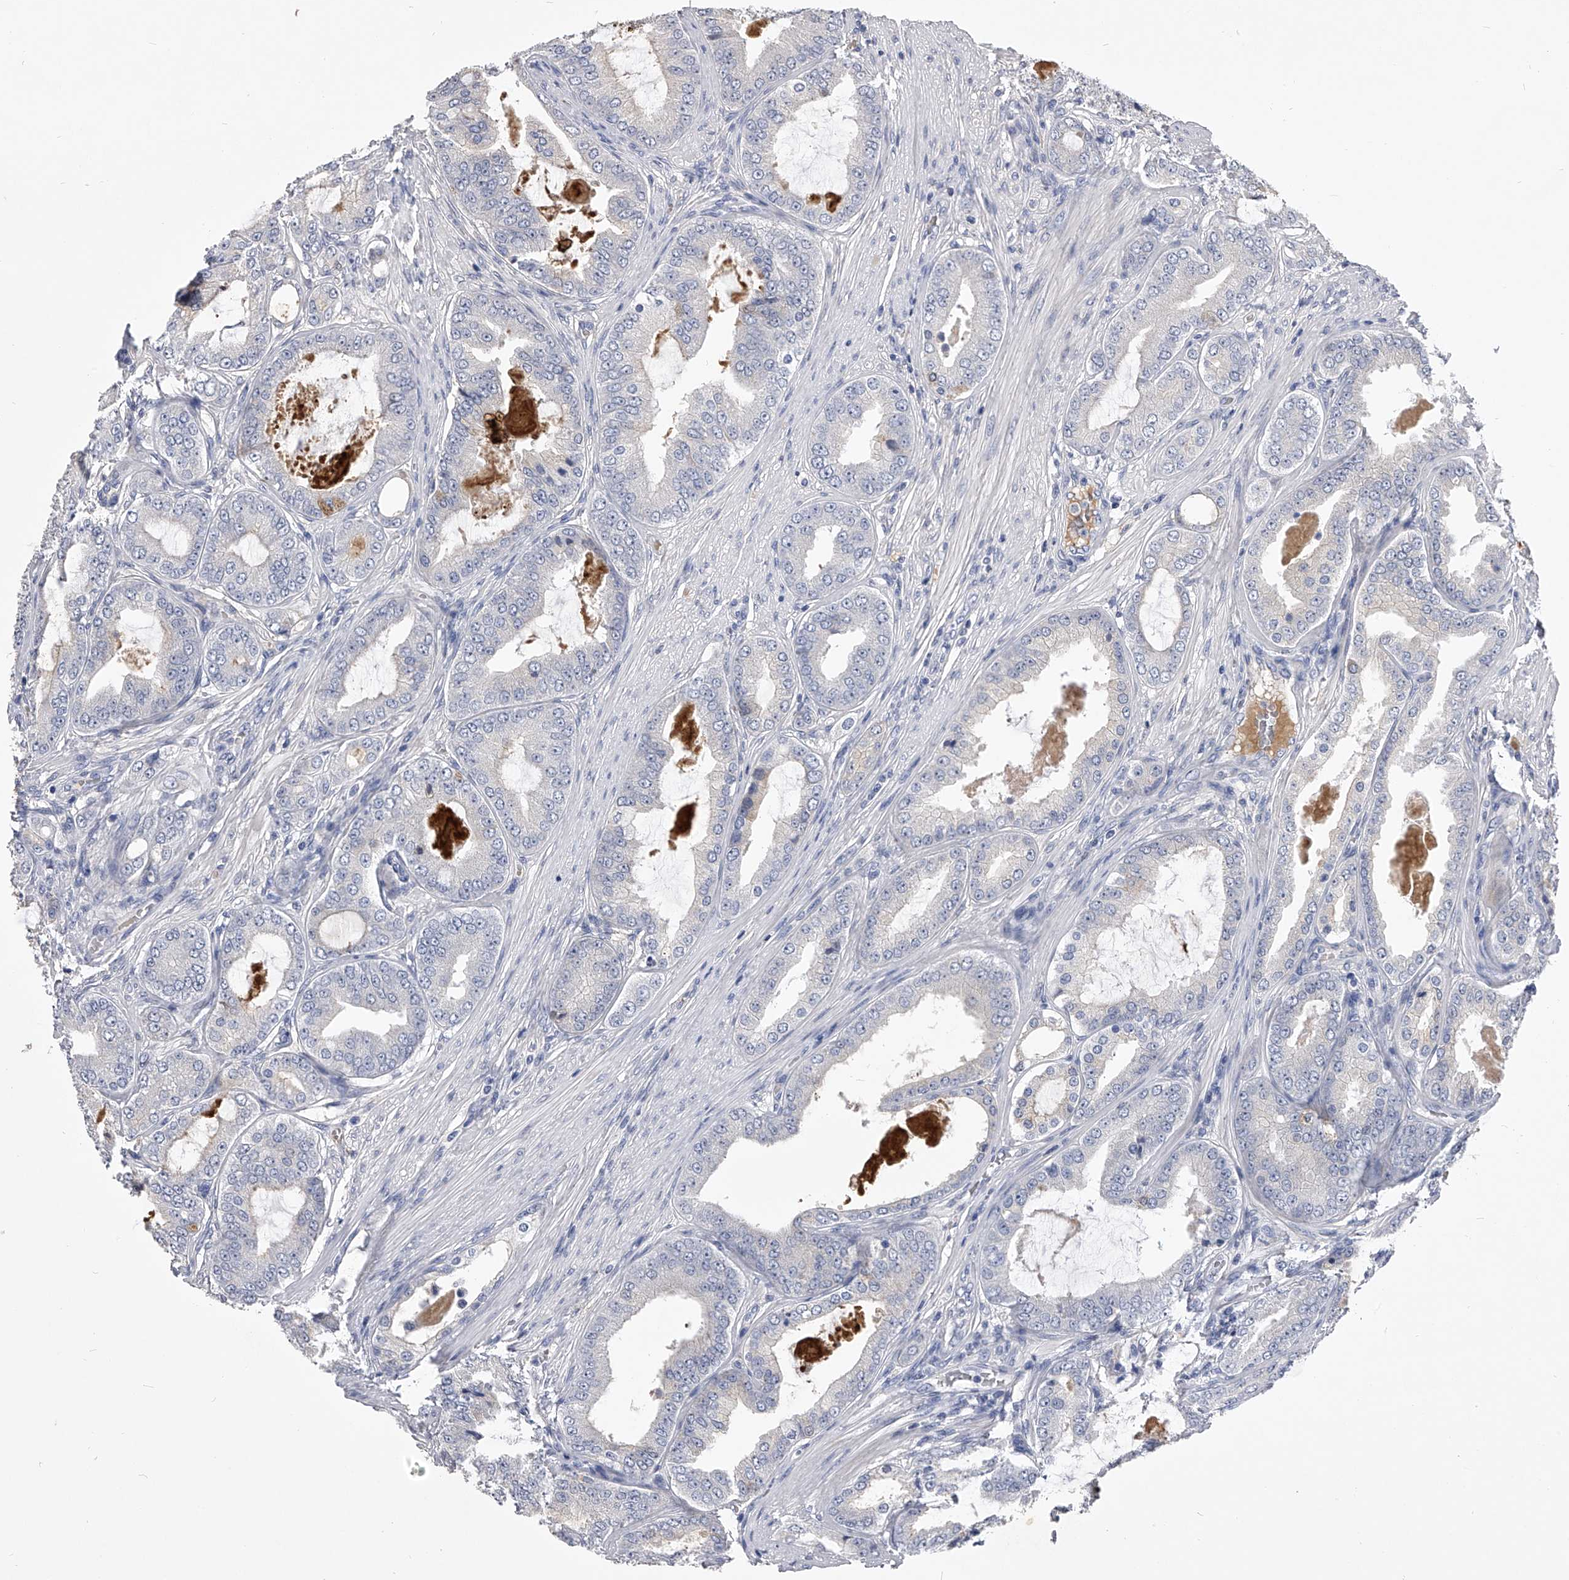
{"staining": {"intensity": "negative", "quantity": "none", "location": "none"}, "tissue": "prostate cancer", "cell_type": "Tumor cells", "image_type": "cancer", "snomed": [{"axis": "morphology", "description": "Adenocarcinoma, High grade"}, {"axis": "topography", "description": "Prostate"}], "caption": "IHC image of prostate cancer stained for a protein (brown), which shows no staining in tumor cells.", "gene": "MDN1", "patient": {"sex": "male", "age": 60}}